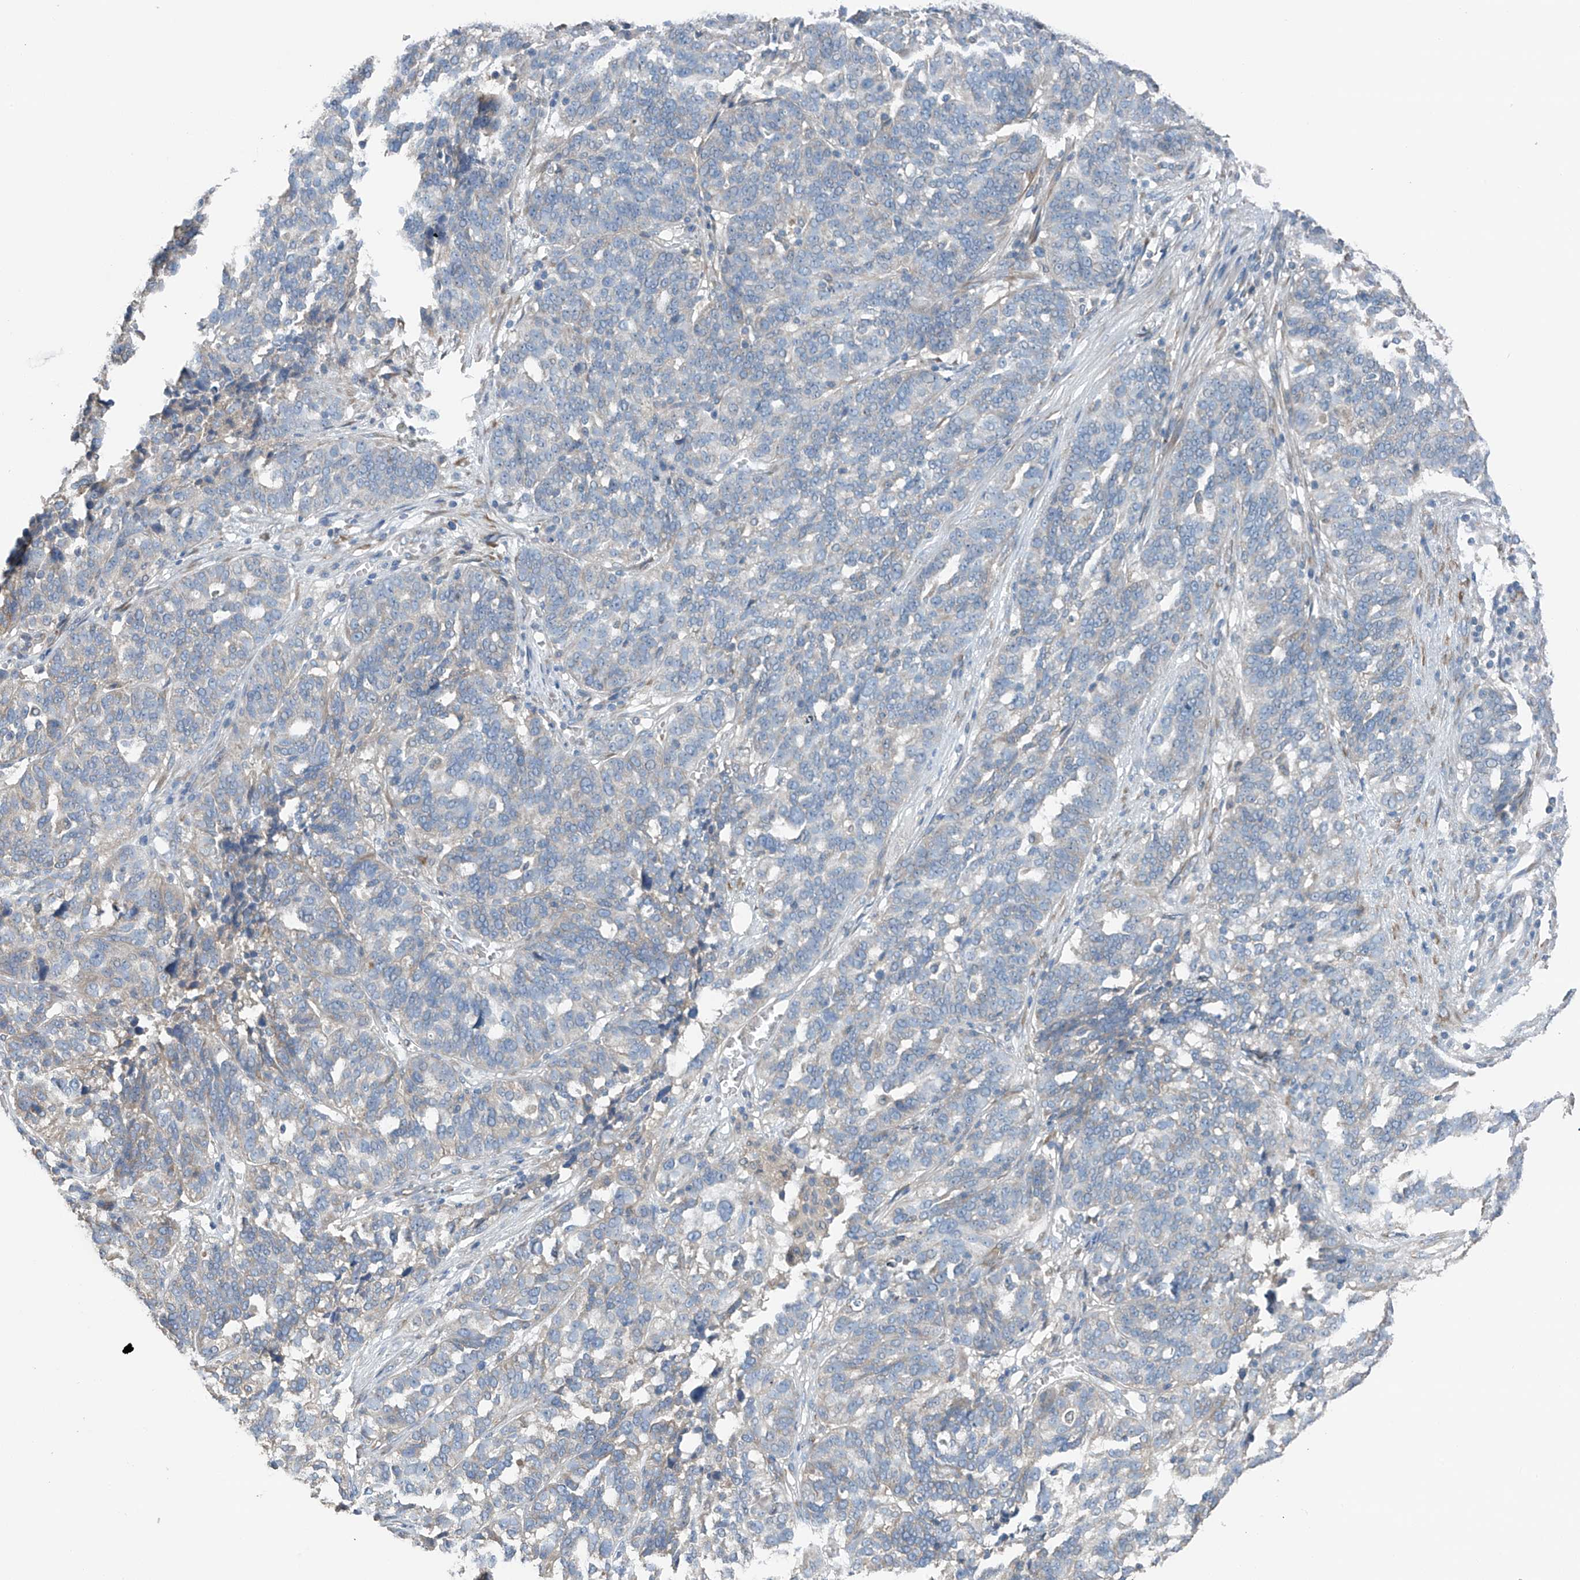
{"staining": {"intensity": "negative", "quantity": "none", "location": "none"}, "tissue": "ovarian cancer", "cell_type": "Tumor cells", "image_type": "cancer", "snomed": [{"axis": "morphology", "description": "Cystadenocarcinoma, serous, NOS"}, {"axis": "topography", "description": "Ovary"}], "caption": "Immunohistochemistry histopathology image of ovarian cancer (serous cystadenocarcinoma) stained for a protein (brown), which reveals no staining in tumor cells.", "gene": "GALNTL6", "patient": {"sex": "female", "age": 59}}